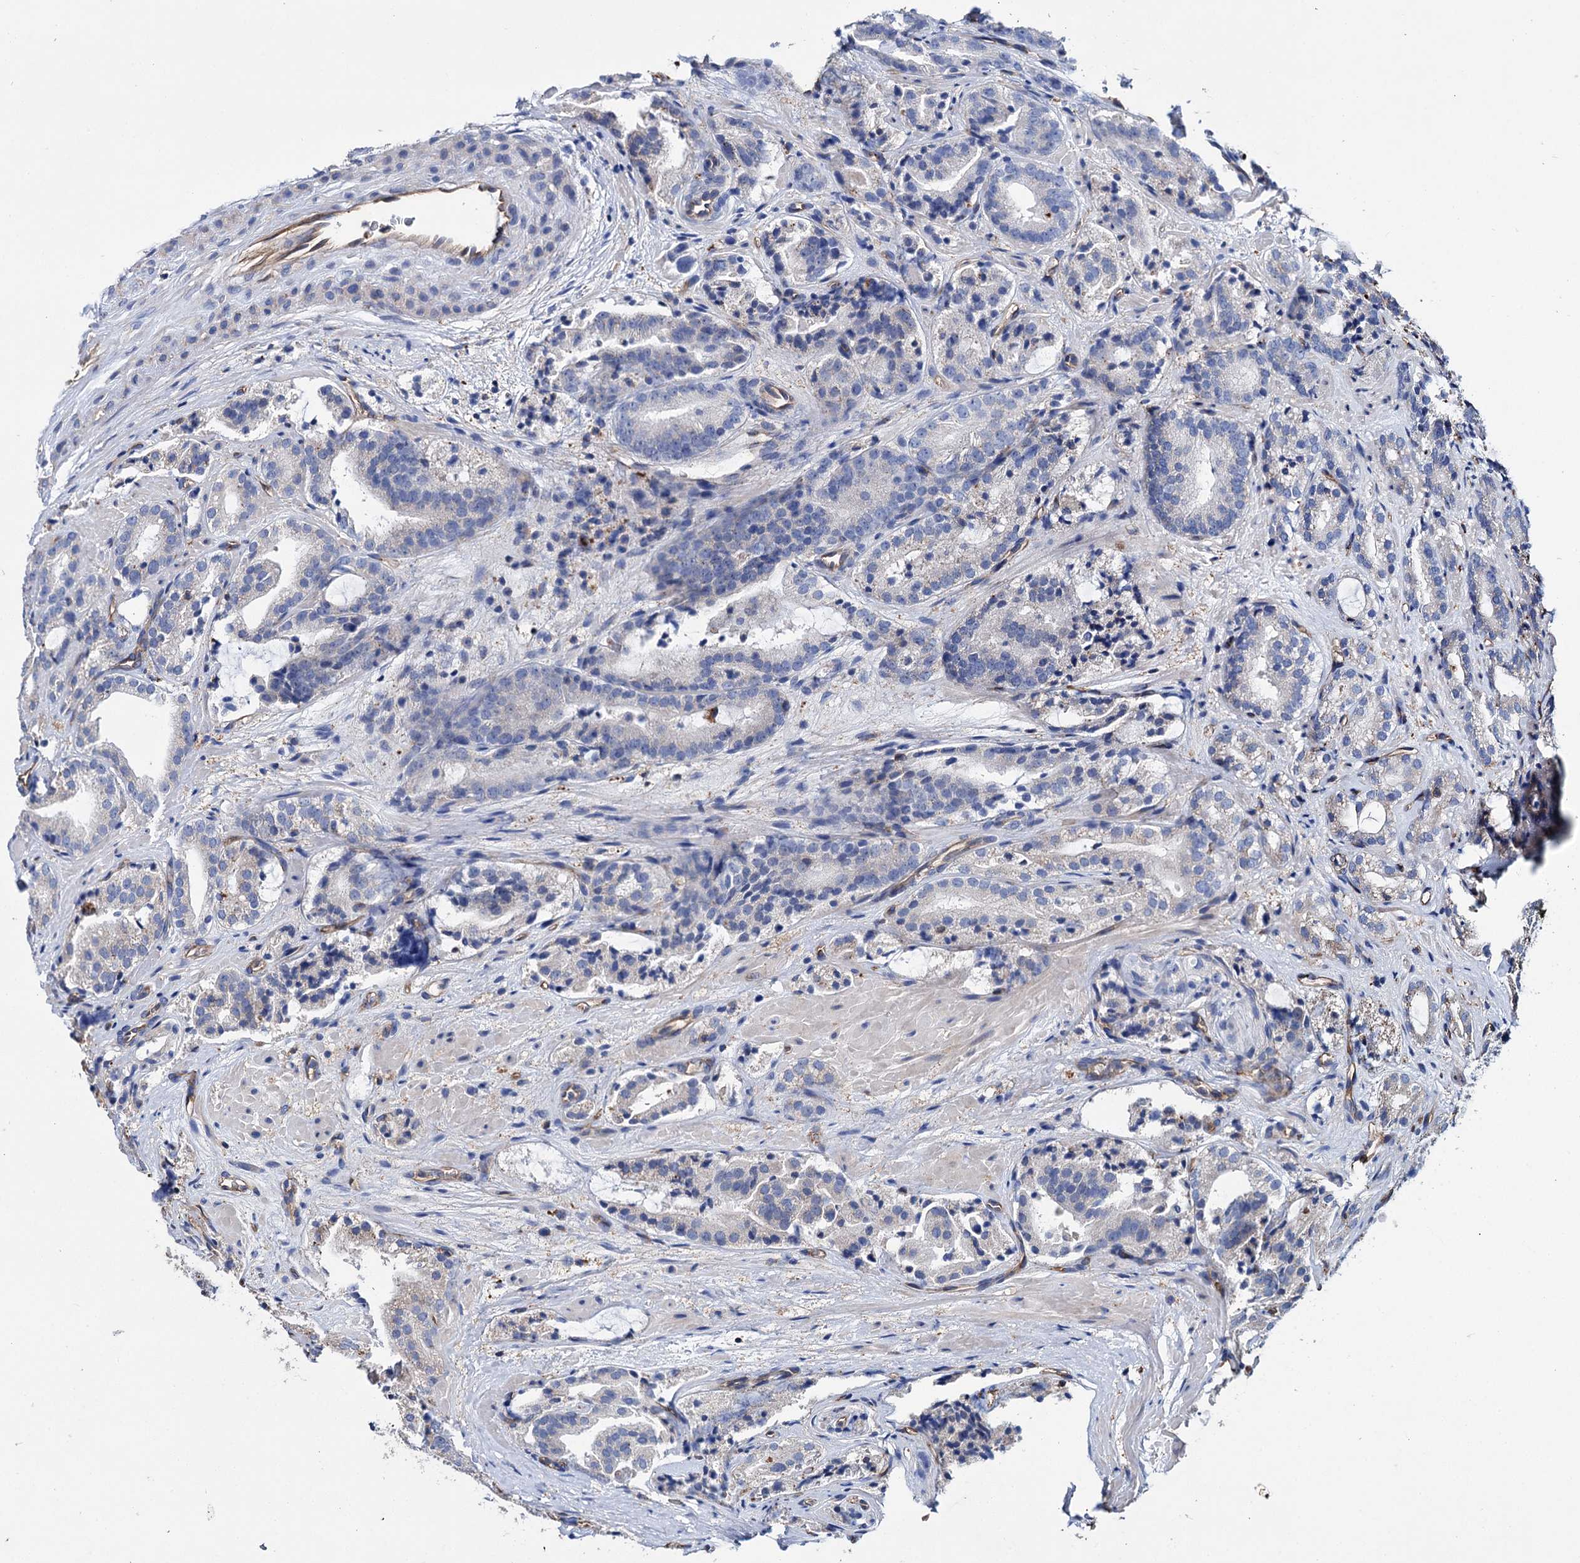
{"staining": {"intensity": "negative", "quantity": "none", "location": "none"}, "tissue": "prostate cancer", "cell_type": "Tumor cells", "image_type": "cancer", "snomed": [{"axis": "morphology", "description": "Adenocarcinoma, High grade"}, {"axis": "topography", "description": "Prostate"}], "caption": "Immunohistochemistry micrograph of neoplastic tissue: human high-grade adenocarcinoma (prostate) stained with DAB displays no significant protein expression in tumor cells.", "gene": "SCPEP1", "patient": {"sex": "male", "age": 57}}